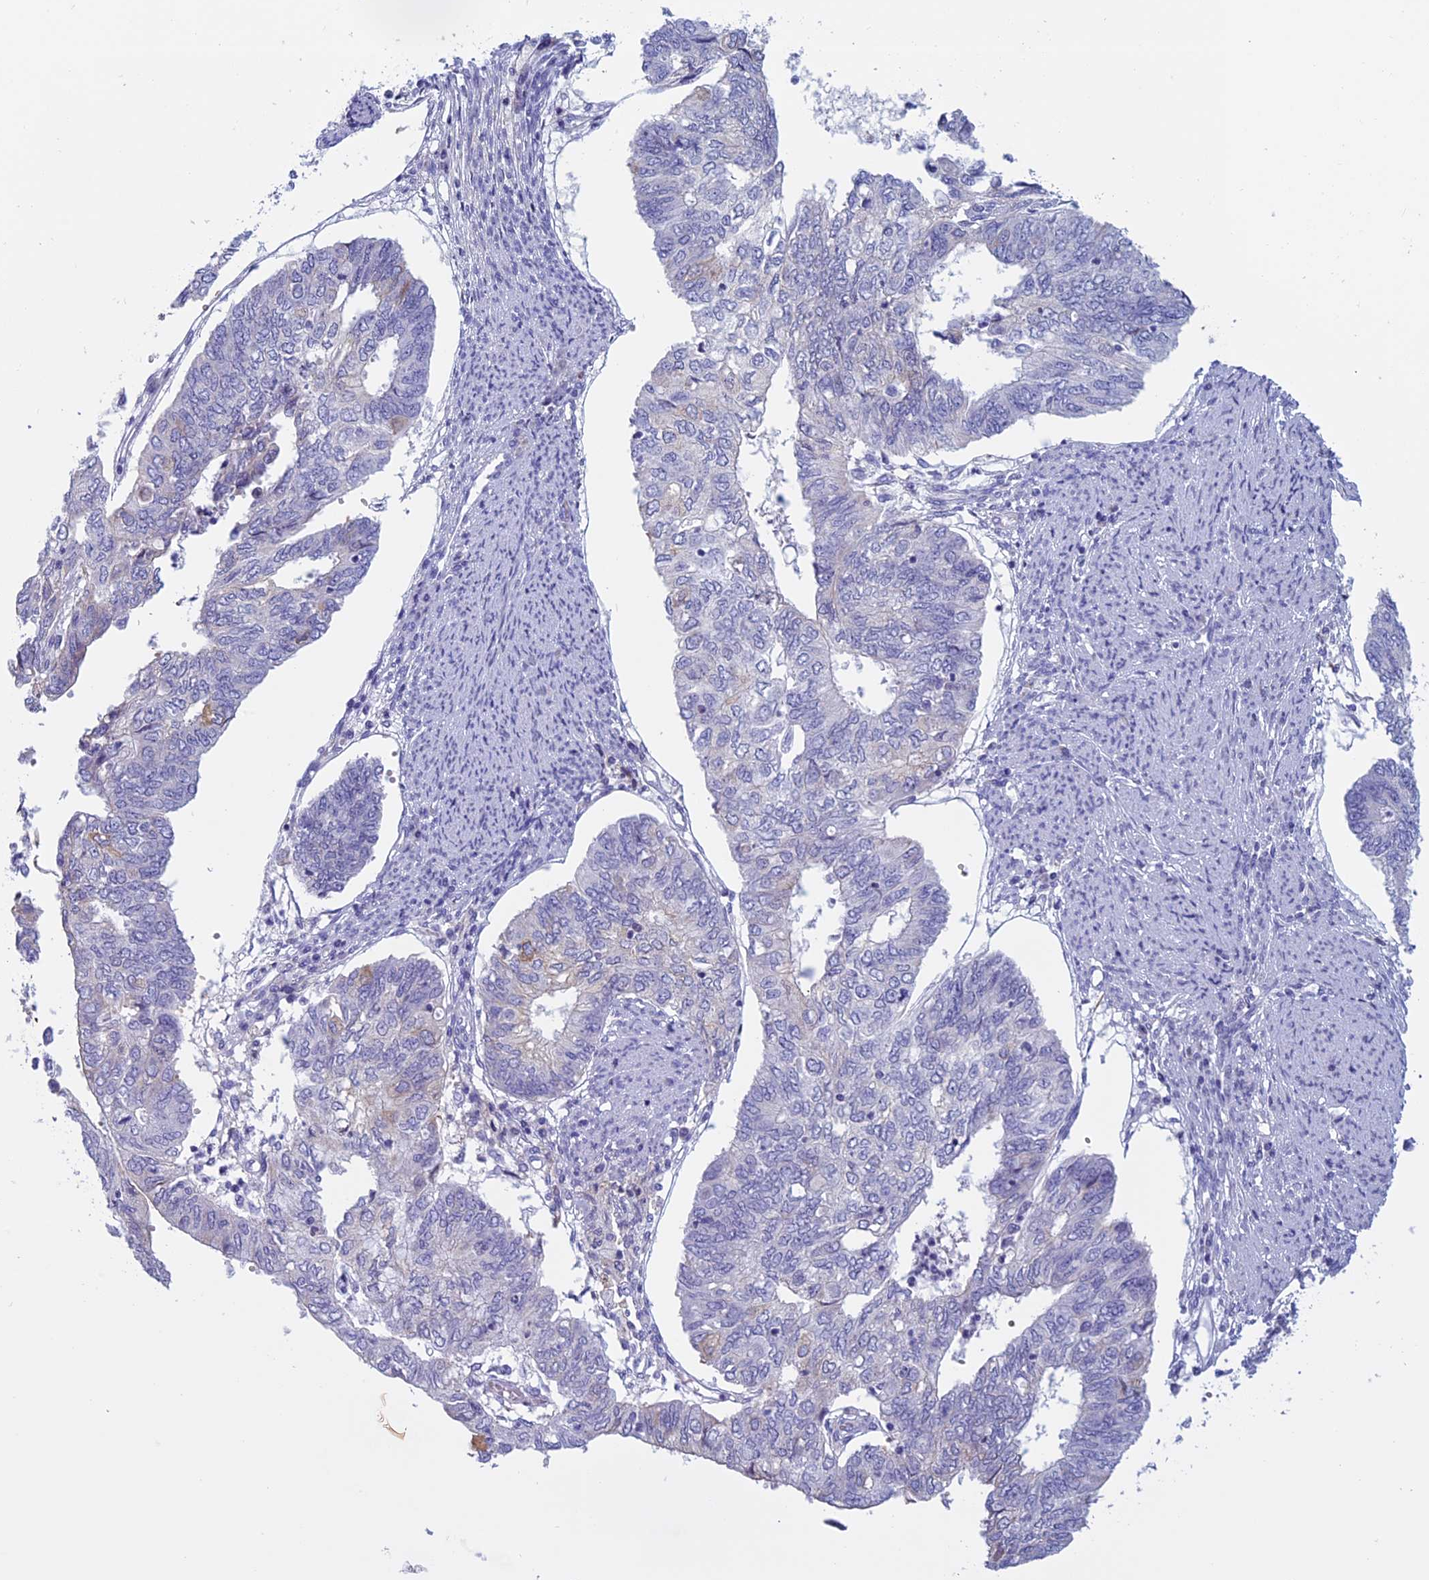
{"staining": {"intensity": "negative", "quantity": "none", "location": "none"}, "tissue": "endometrial cancer", "cell_type": "Tumor cells", "image_type": "cancer", "snomed": [{"axis": "morphology", "description": "Adenocarcinoma, NOS"}, {"axis": "topography", "description": "Endometrium"}], "caption": "DAB immunohistochemical staining of human endometrial cancer exhibits no significant expression in tumor cells.", "gene": "ANGPTL2", "patient": {"sex": "female", "age": 68}}